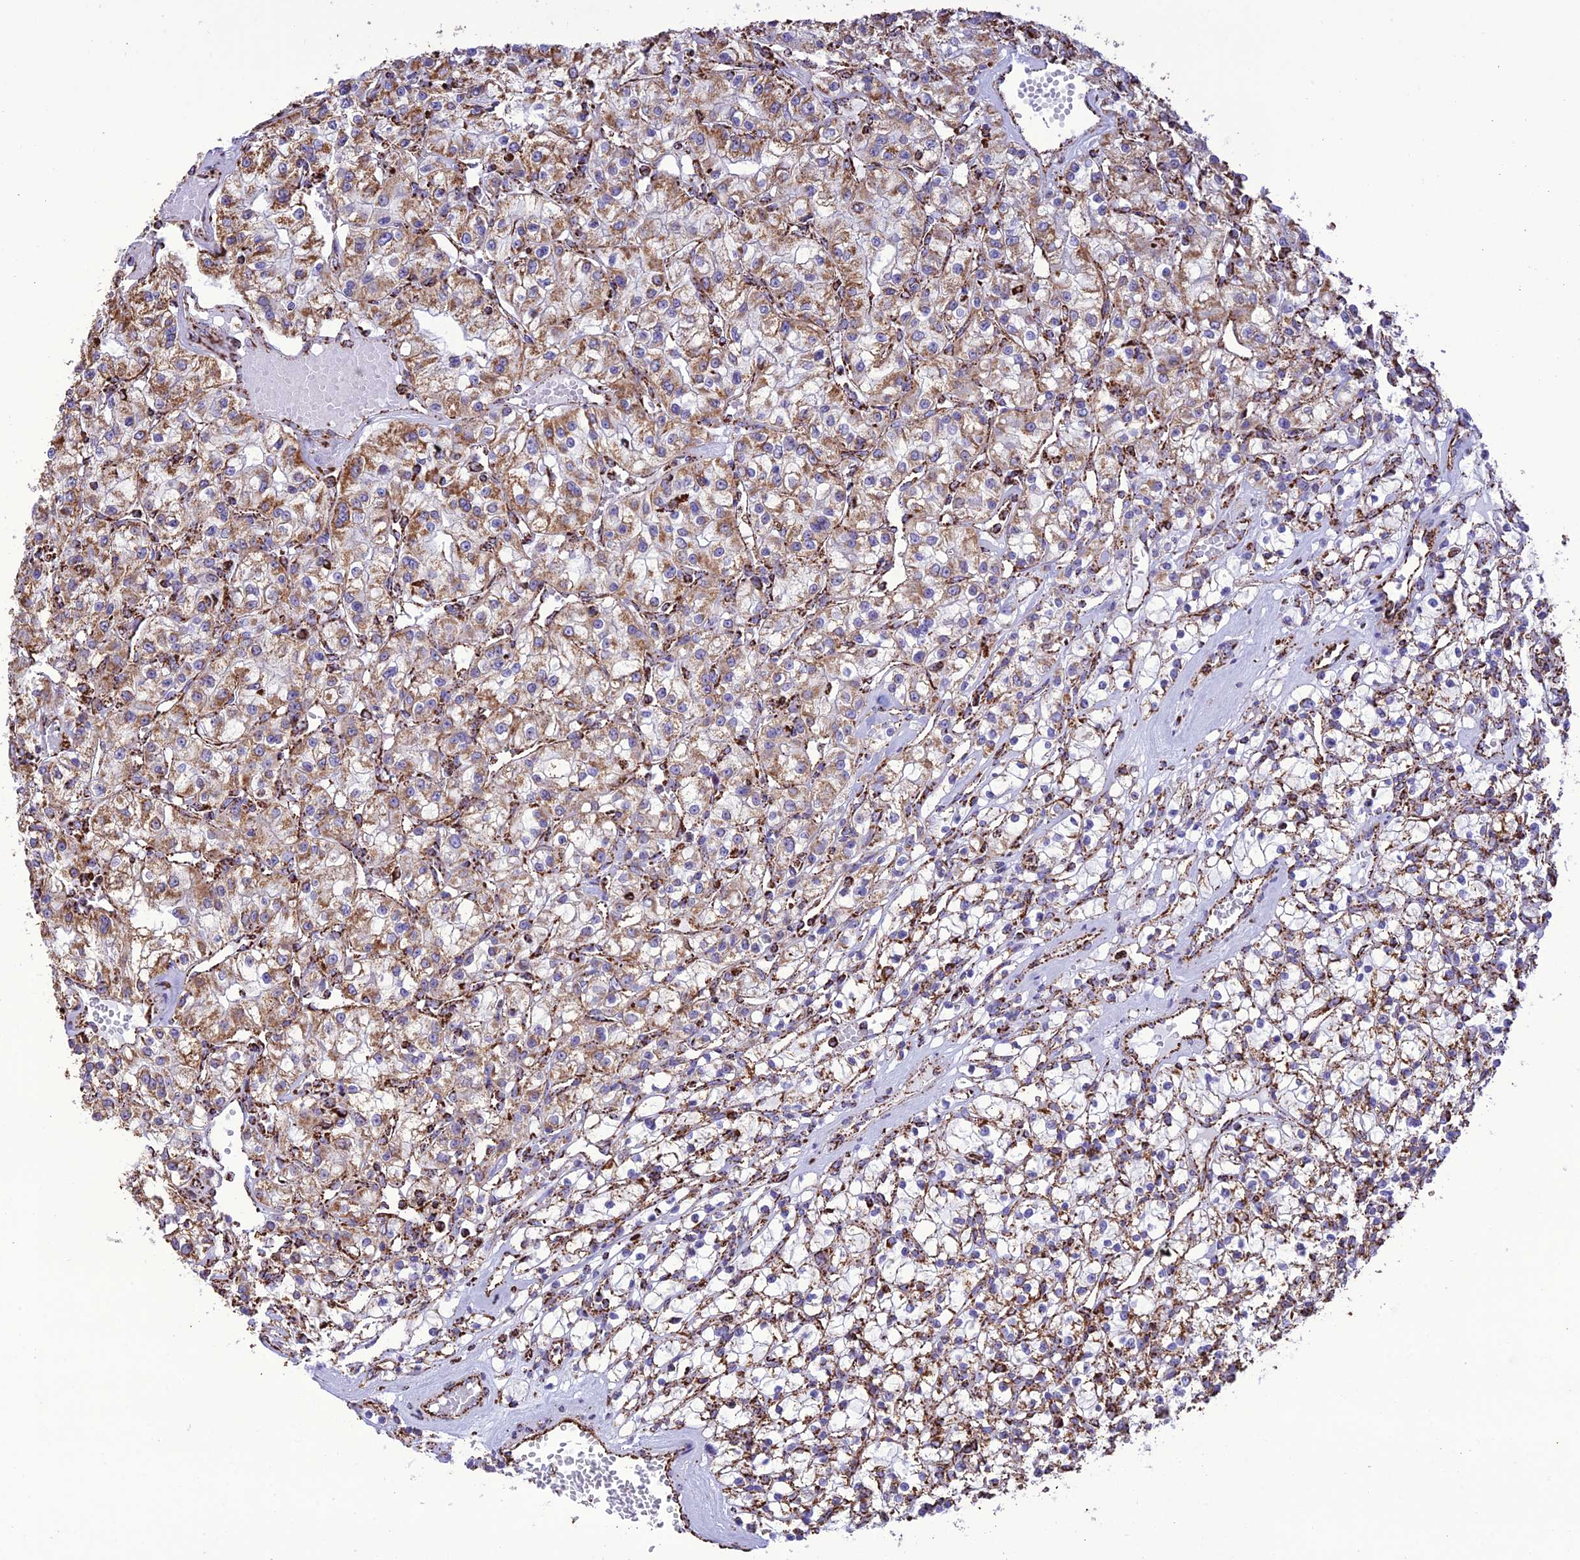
{"staining": {"intensity": "moderate", "quantity": "25%-75%", "location": "cytoplasmic/membranous"}, "tissue": "renal cancer", "cell_type": "Tumor cells", "image_type": "cancer", "snomed": [{"axis": "morphology", "description": "Adenocarcinoma, NOS"}, {"axis": "topography", "description": "Kidney"}], "caption": "Brown immunohistochemical staining in human renal adenocarcinoma demonstrates moderate cytoplasmic/membranous staining in approximately 25%-75% of tumor cells.", "gene": "NDUFAF1", "patient": {"sex": "female", "age": 59}}